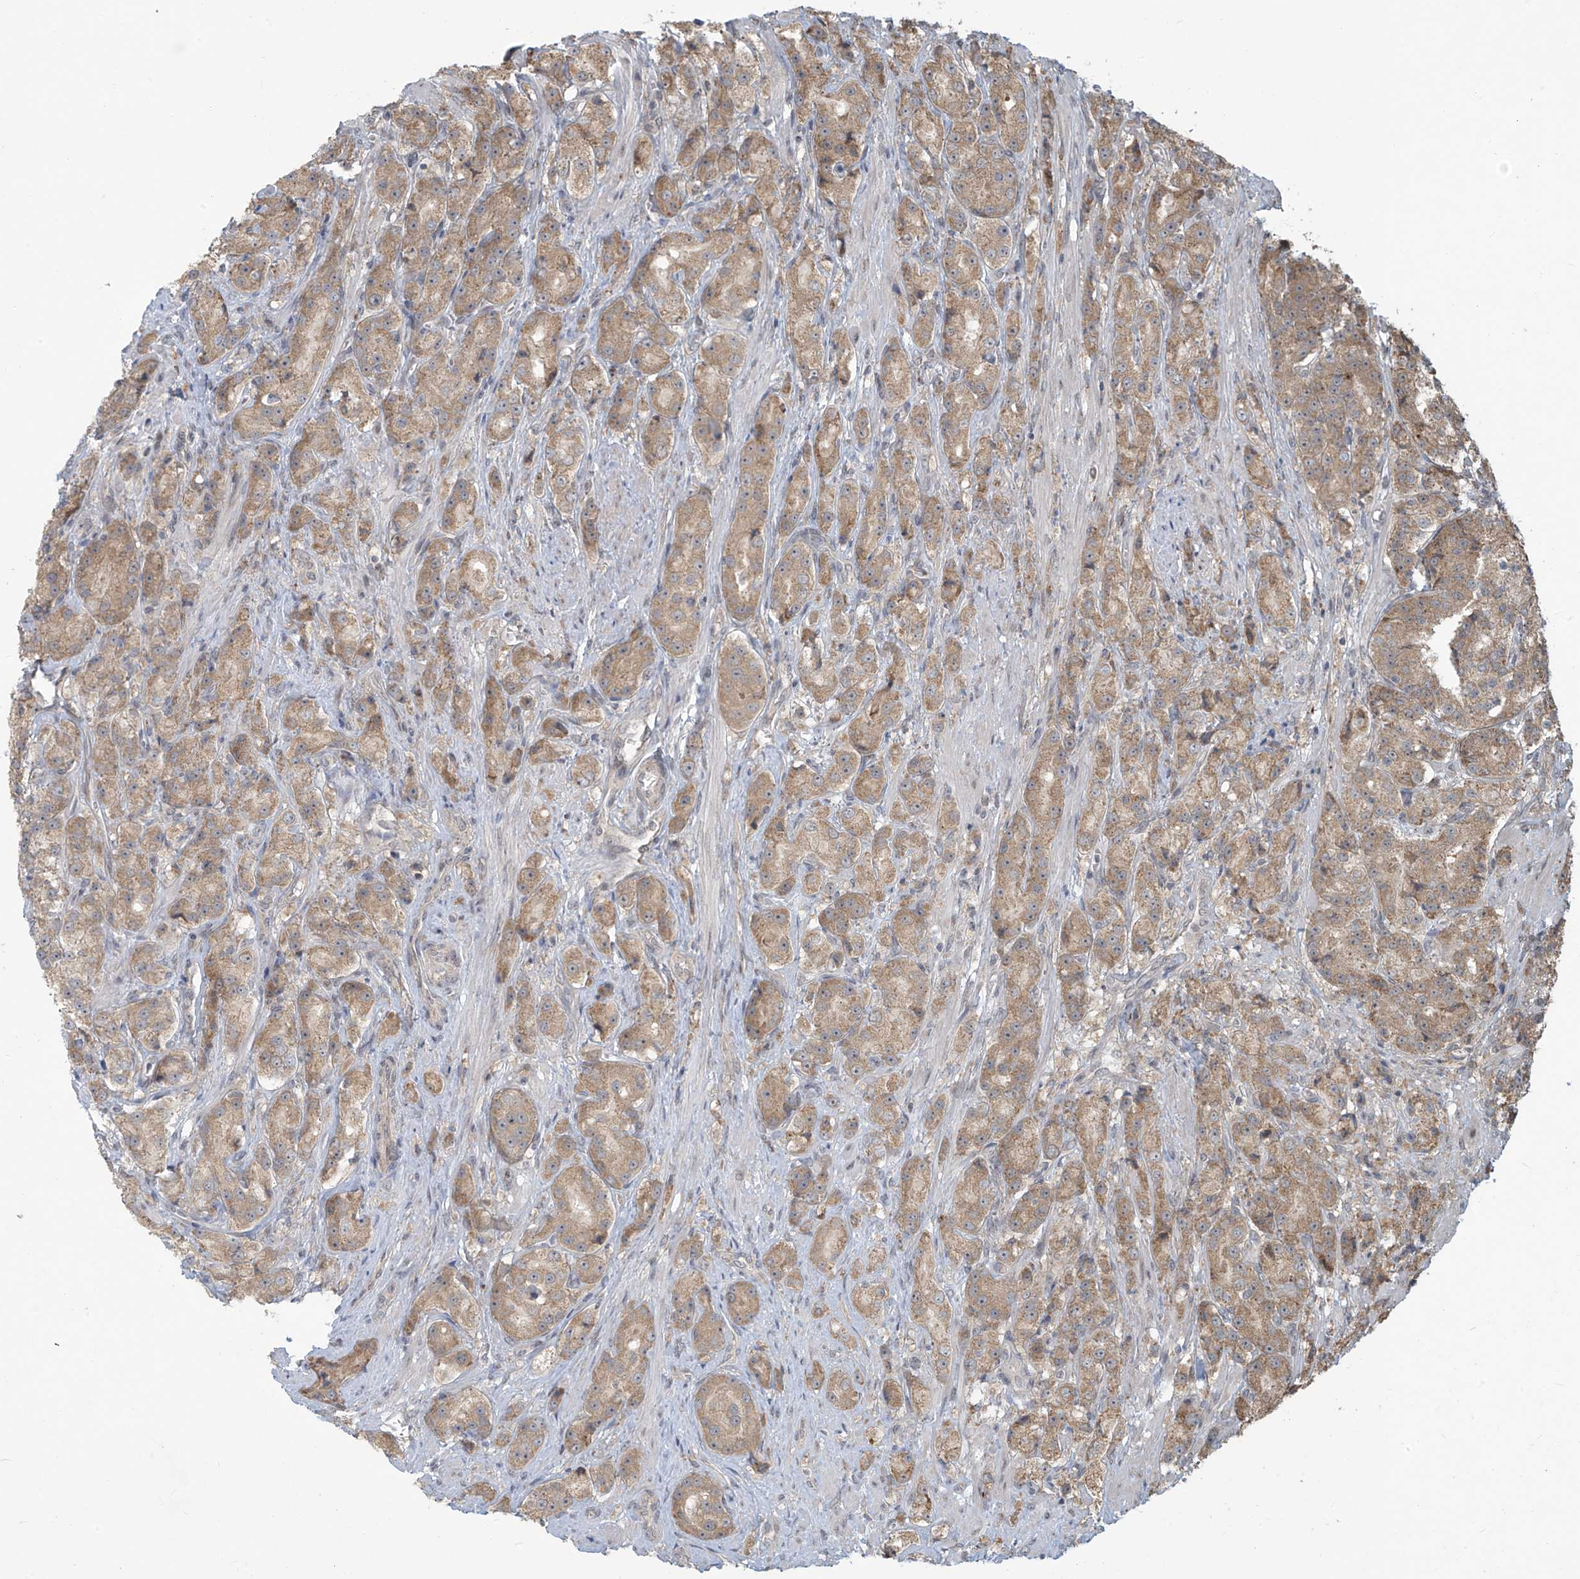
{"staining": {"intensity": "moderate", "quantity": ">75%", "location": "cytoplasmic/membranous"}, "tissue": "prostate cancer", "cell_type": "Tumor cells", "image_type": "cancer", "snomed": [{"axis": "morphology", "description": "Adenocarcinoma, High grade"}, {"axis": "topography", "description": "Prostate"}], "caption": "Immunohistochemistry (DAB) staining of prostate high-grade adenocarcinoma reveals moderate cytoplasmic/membranous protein expression in about >75% of tumor cells.", "gene": "PLEKHM3", "patient": {"sex": "male", "age": 60}}